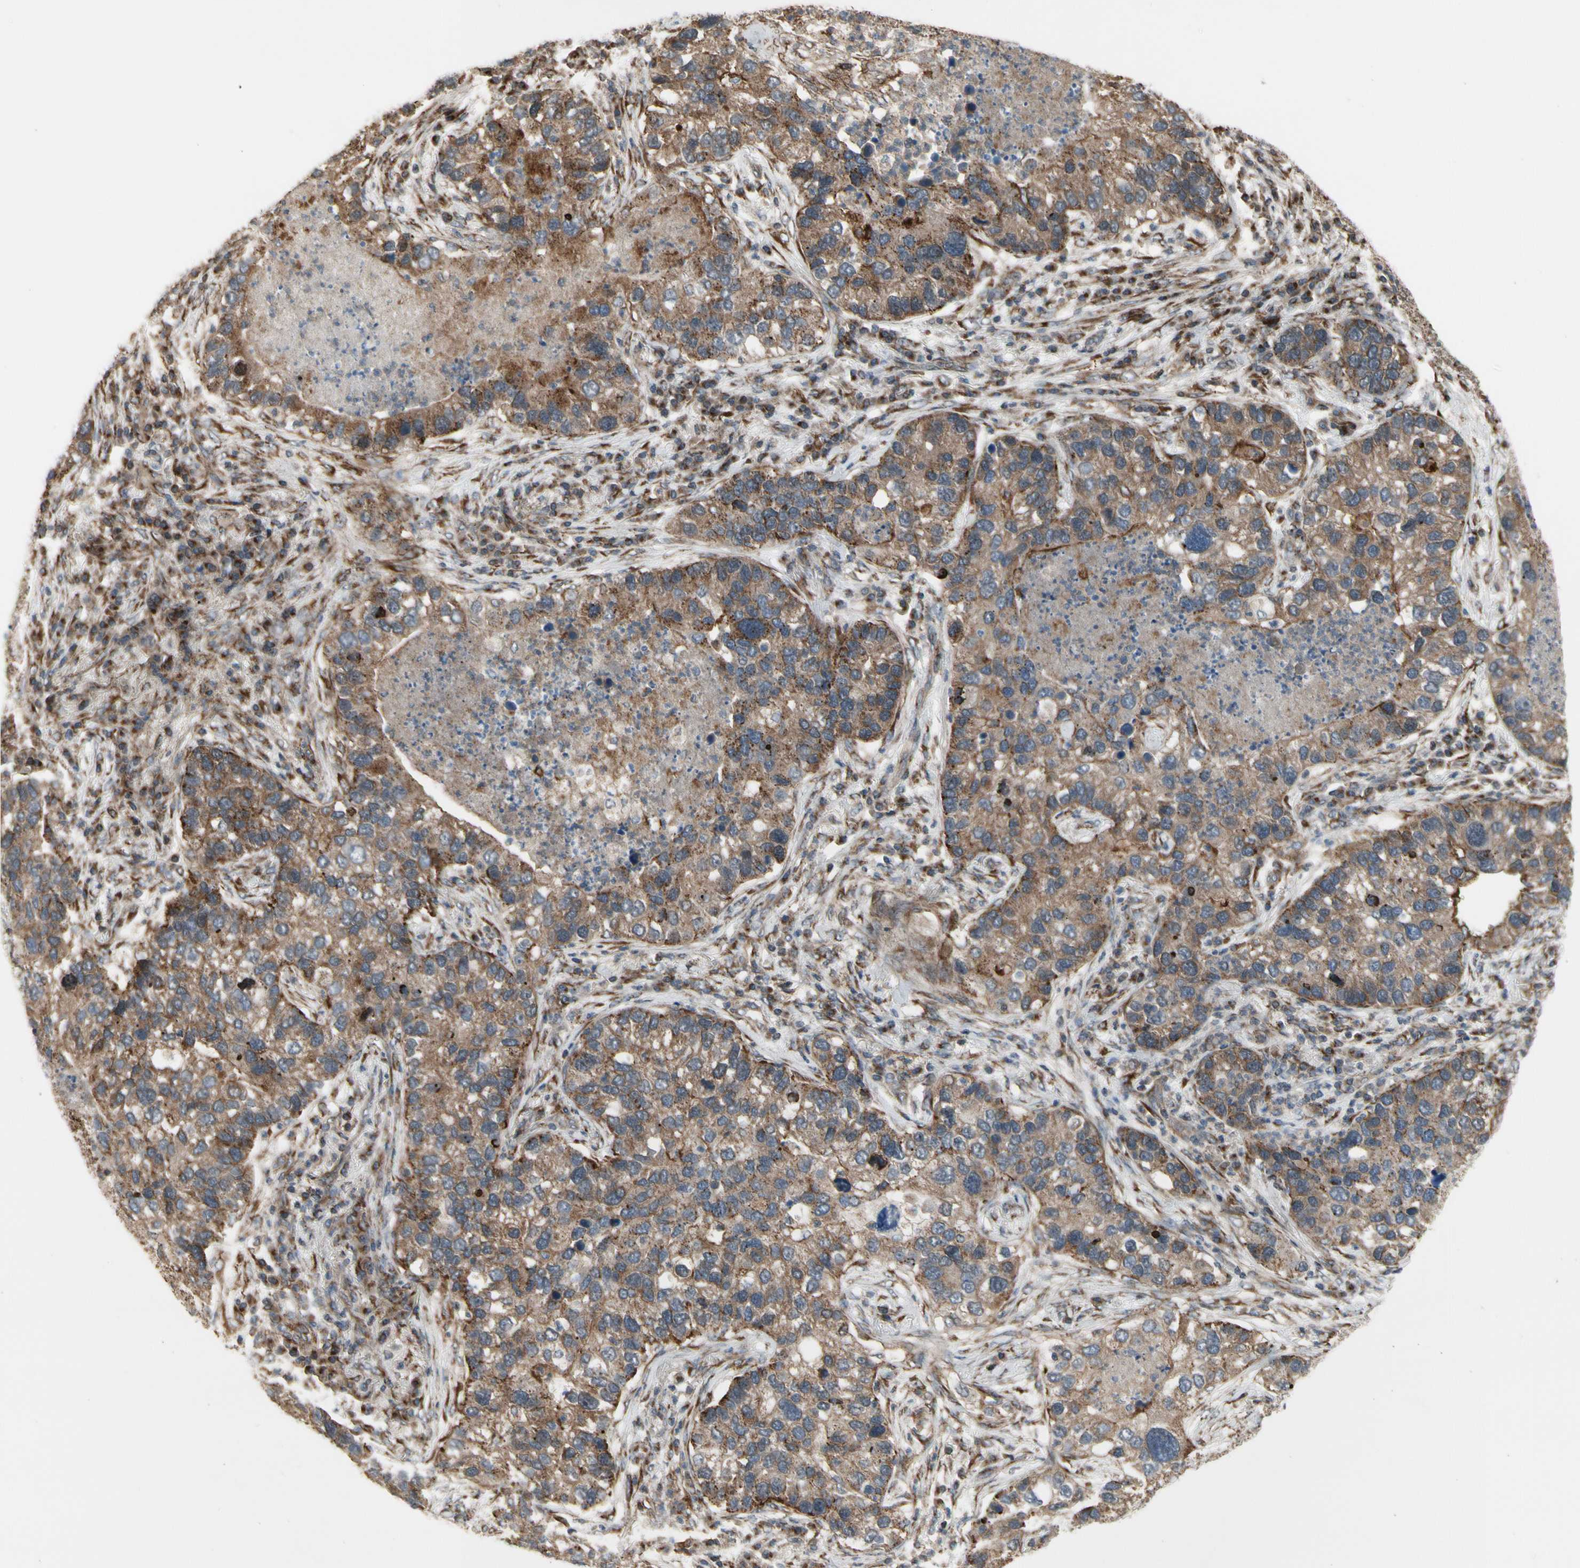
{"staining": {"intensity": "moderate", "quantity": ">75%", "location": "cytoplasmic/membranous"}, "tissue": "lung cancer", "cell_type": "Tumor cells", "image_type": "cancer", "snomed": [{"axis": "morphology", "description": "Normal tissue, NOS"}, {"axis": "morphology", "description": "Adenocarcinoma, NOS"}, {"axis": "topography", "description": "Bronchus"}, {"axis": "topography", "description": "Lung"}], "caption": "Moderate cytoplasmic/membranous expression is seen in approximately >75% of tumor cells in lung adenocarcinoma.", "gene": "SLC39A9", "patient": {"sex": "male", "age": 54}}